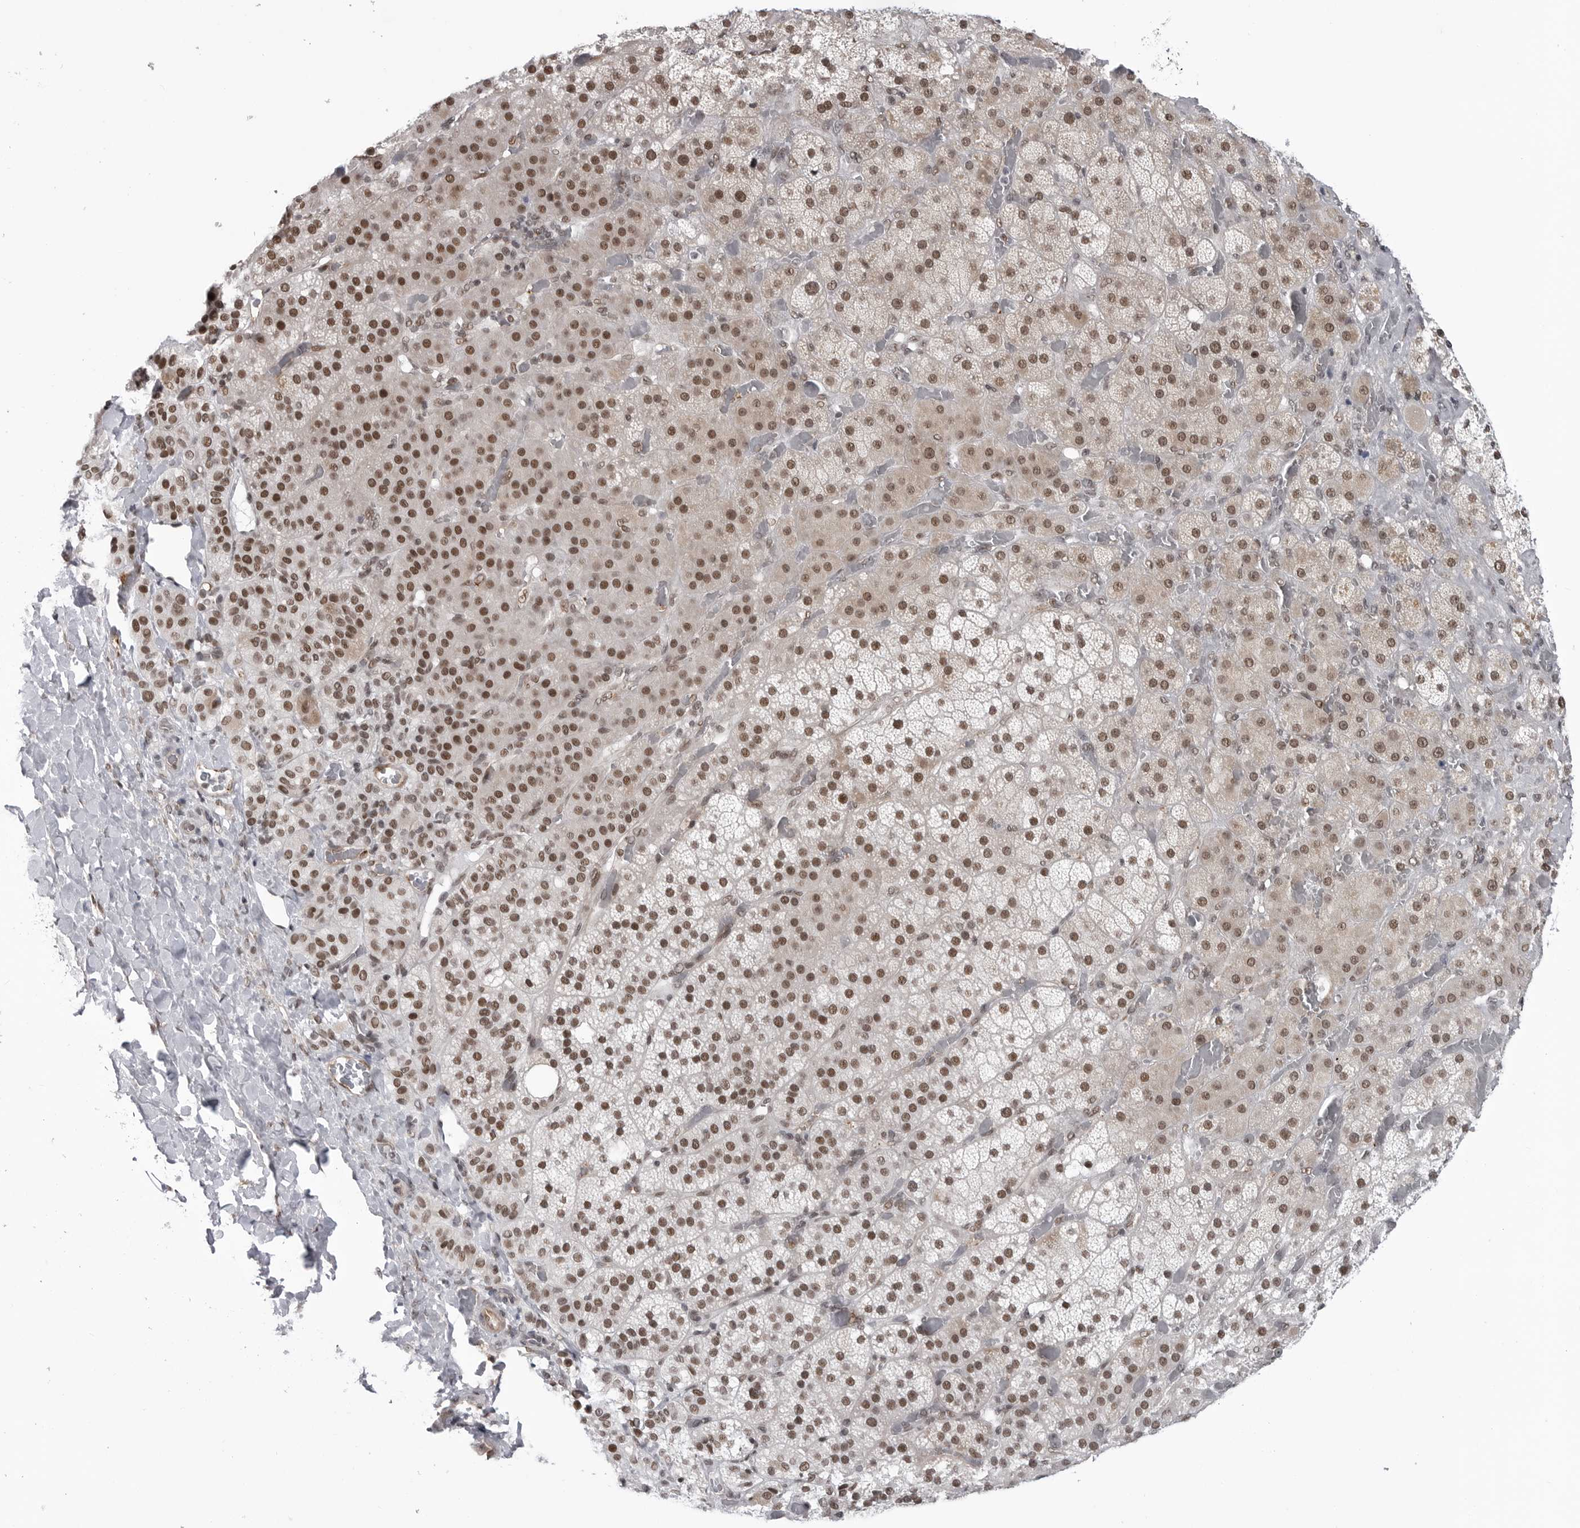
{"staining": {"intensity": "strong", "quantity": ">75%", "location": "nuclear"}, "tissue": "adrenal gland", "cell_type": "Glandular cells", "image_type": "normal", "snomed": [{"axis": "morphology", "description": "Normal tissue, NOS"}, {"axis": "topography", "description": "Adrenal gland"}], "caption": "Immunohistochemistry (IHC) micrograph of benign adrenal gland: adrenal gland stained using IHC exhibits high levels of strong protein expression localized specifically in the nuclear of glandular cells, appearing as a nuclear brown color.", "gene": "RNF26", "patient": {"sex": "male", "age": 57}}